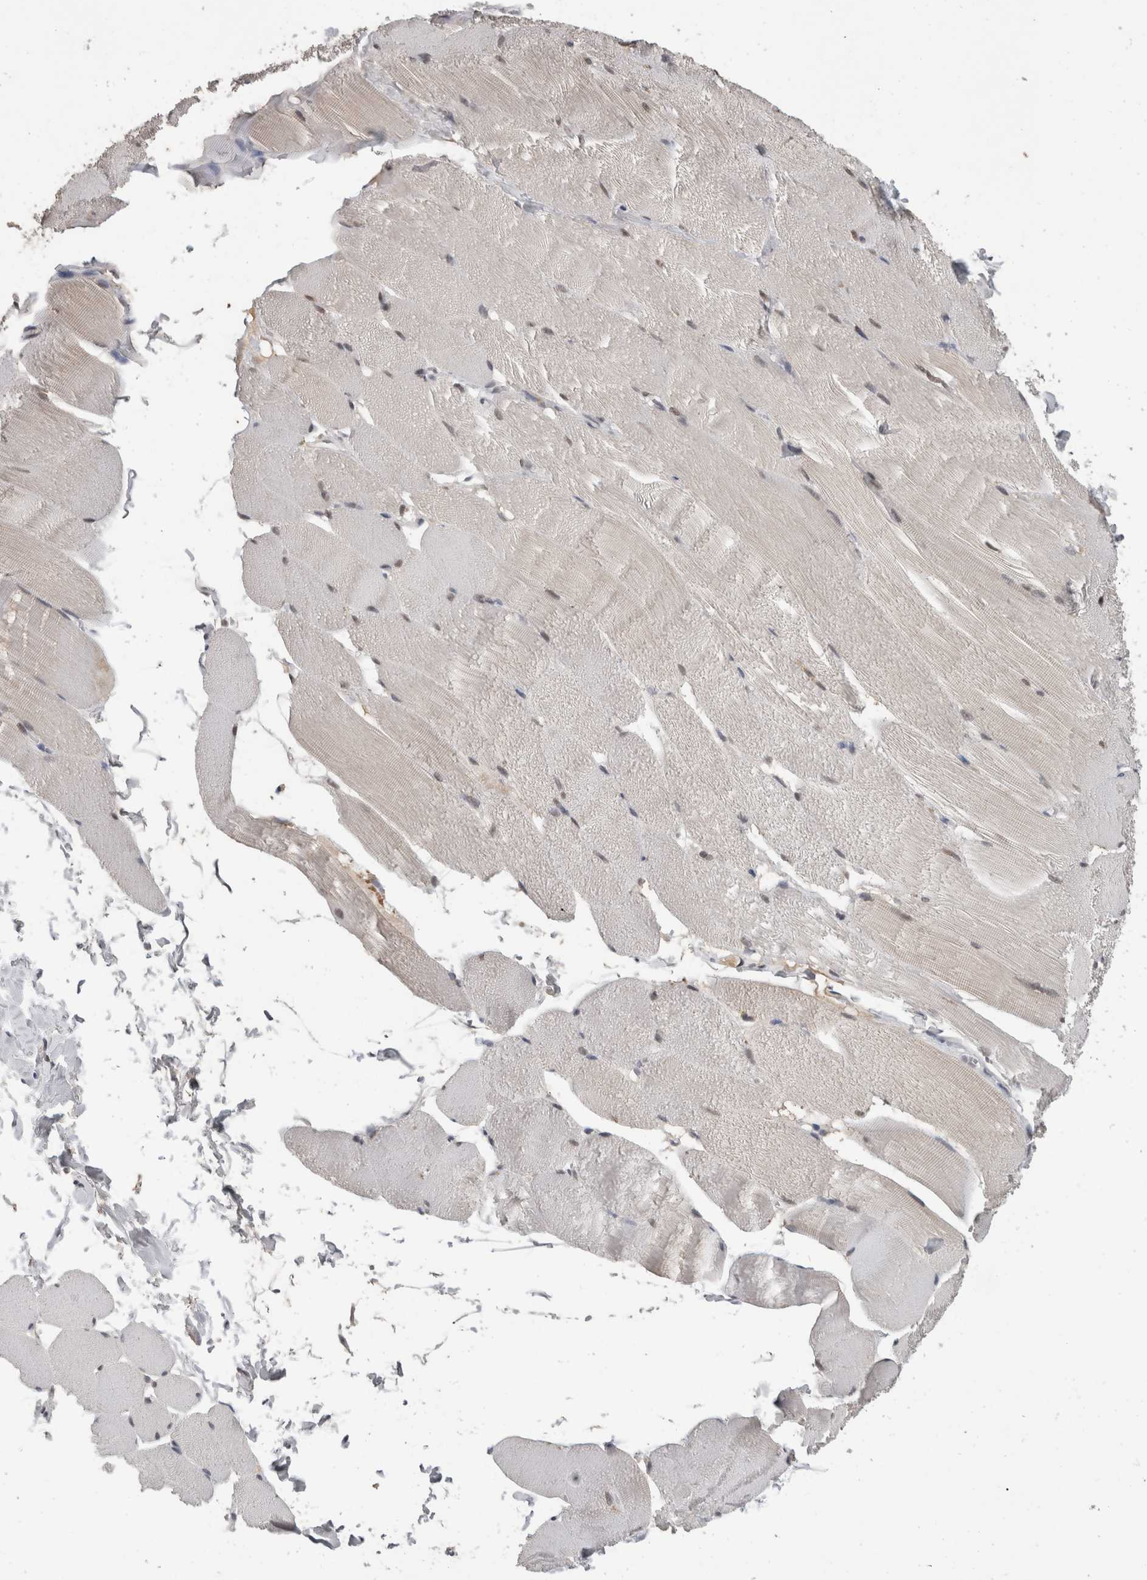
{"staining": {"intensity": "weak", "quantity": "25%-75%", "location": "nuclear"}, "tissue": "skeletal muscle", "cell_type": "Myocytes", "image_type": "normal", "snomed": [{"axis": "morphology", "description": "Normal tissue, NOS"}, {"axis": "topography", "description": "Skin"}, {"axis": "topography", "description": "Skeletal muscle"}], "caption": "Immunohistochemical staining of unremarkable skeletal muscle demonstrates 25%-75% levels of weak nuclear protein expression in about 25%-75% of myocytes.", "gene": "DDX17", "patient": {"sex": "male", "age": 83}}